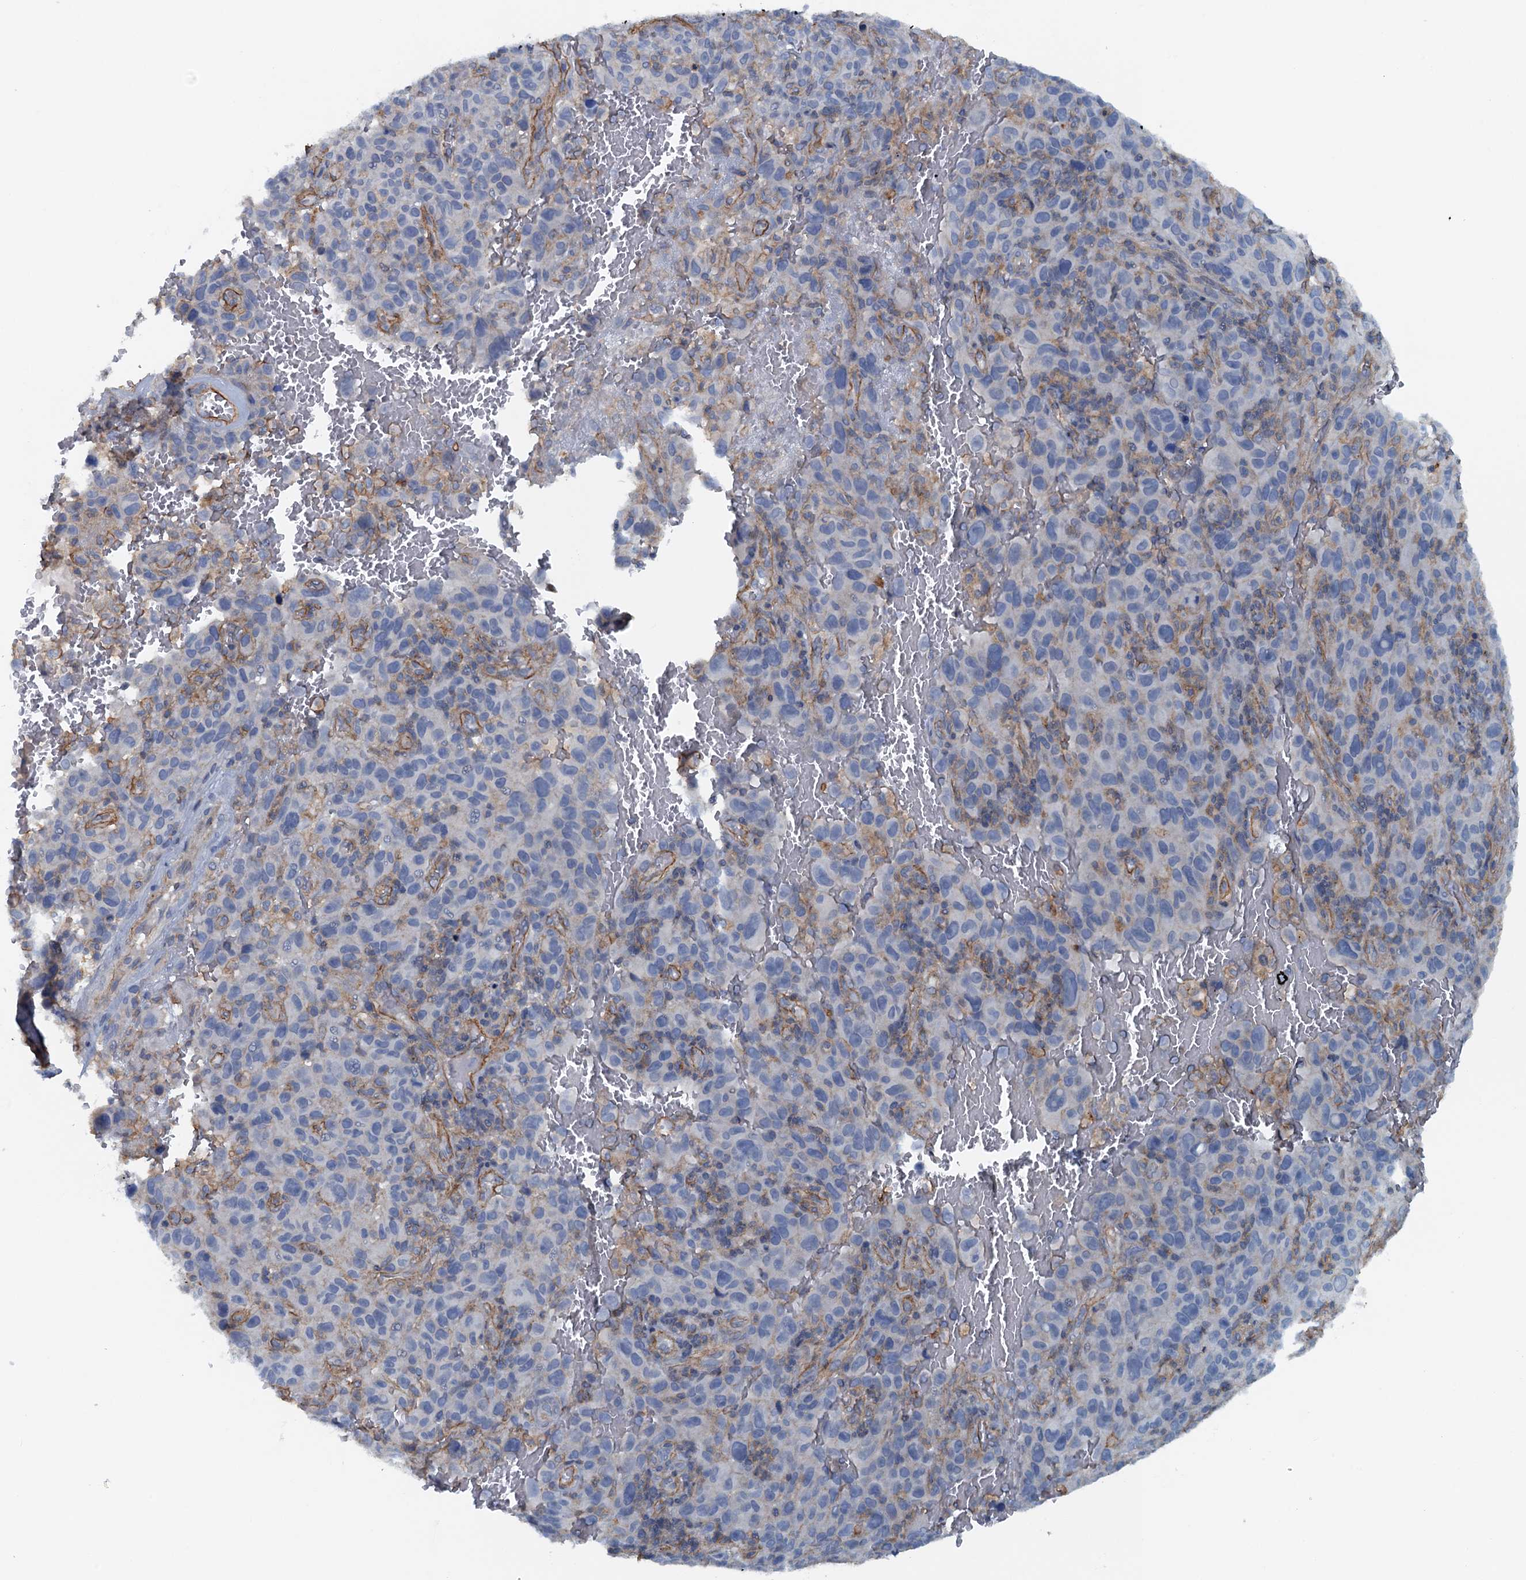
{"staining": {"intensity": "negative", "quantity": "none", "location": "none"}, "tissue": "melanoma", "cell_type": "Tumor cells", "image_type": "cancer", "snomed": [{"axis": "morphology", "description": "Malignant melanoma, NOS"}, {"axis": "topography", "description": "Skin"}], "caption": "This micrograph is of malignant melanoma stained with immunohistochemistry to label a protein in brown with the nuclei are counter-stained blue. There is no staining in tumor cells. Brightfield microscopy of IHC stained with DAB (3,3'-diaminobenzidine) (brown) and hematoxylin (blue), captured at high magnification.", "gene": "THAP10", "patient": {"sex": "female", "age": 82}}